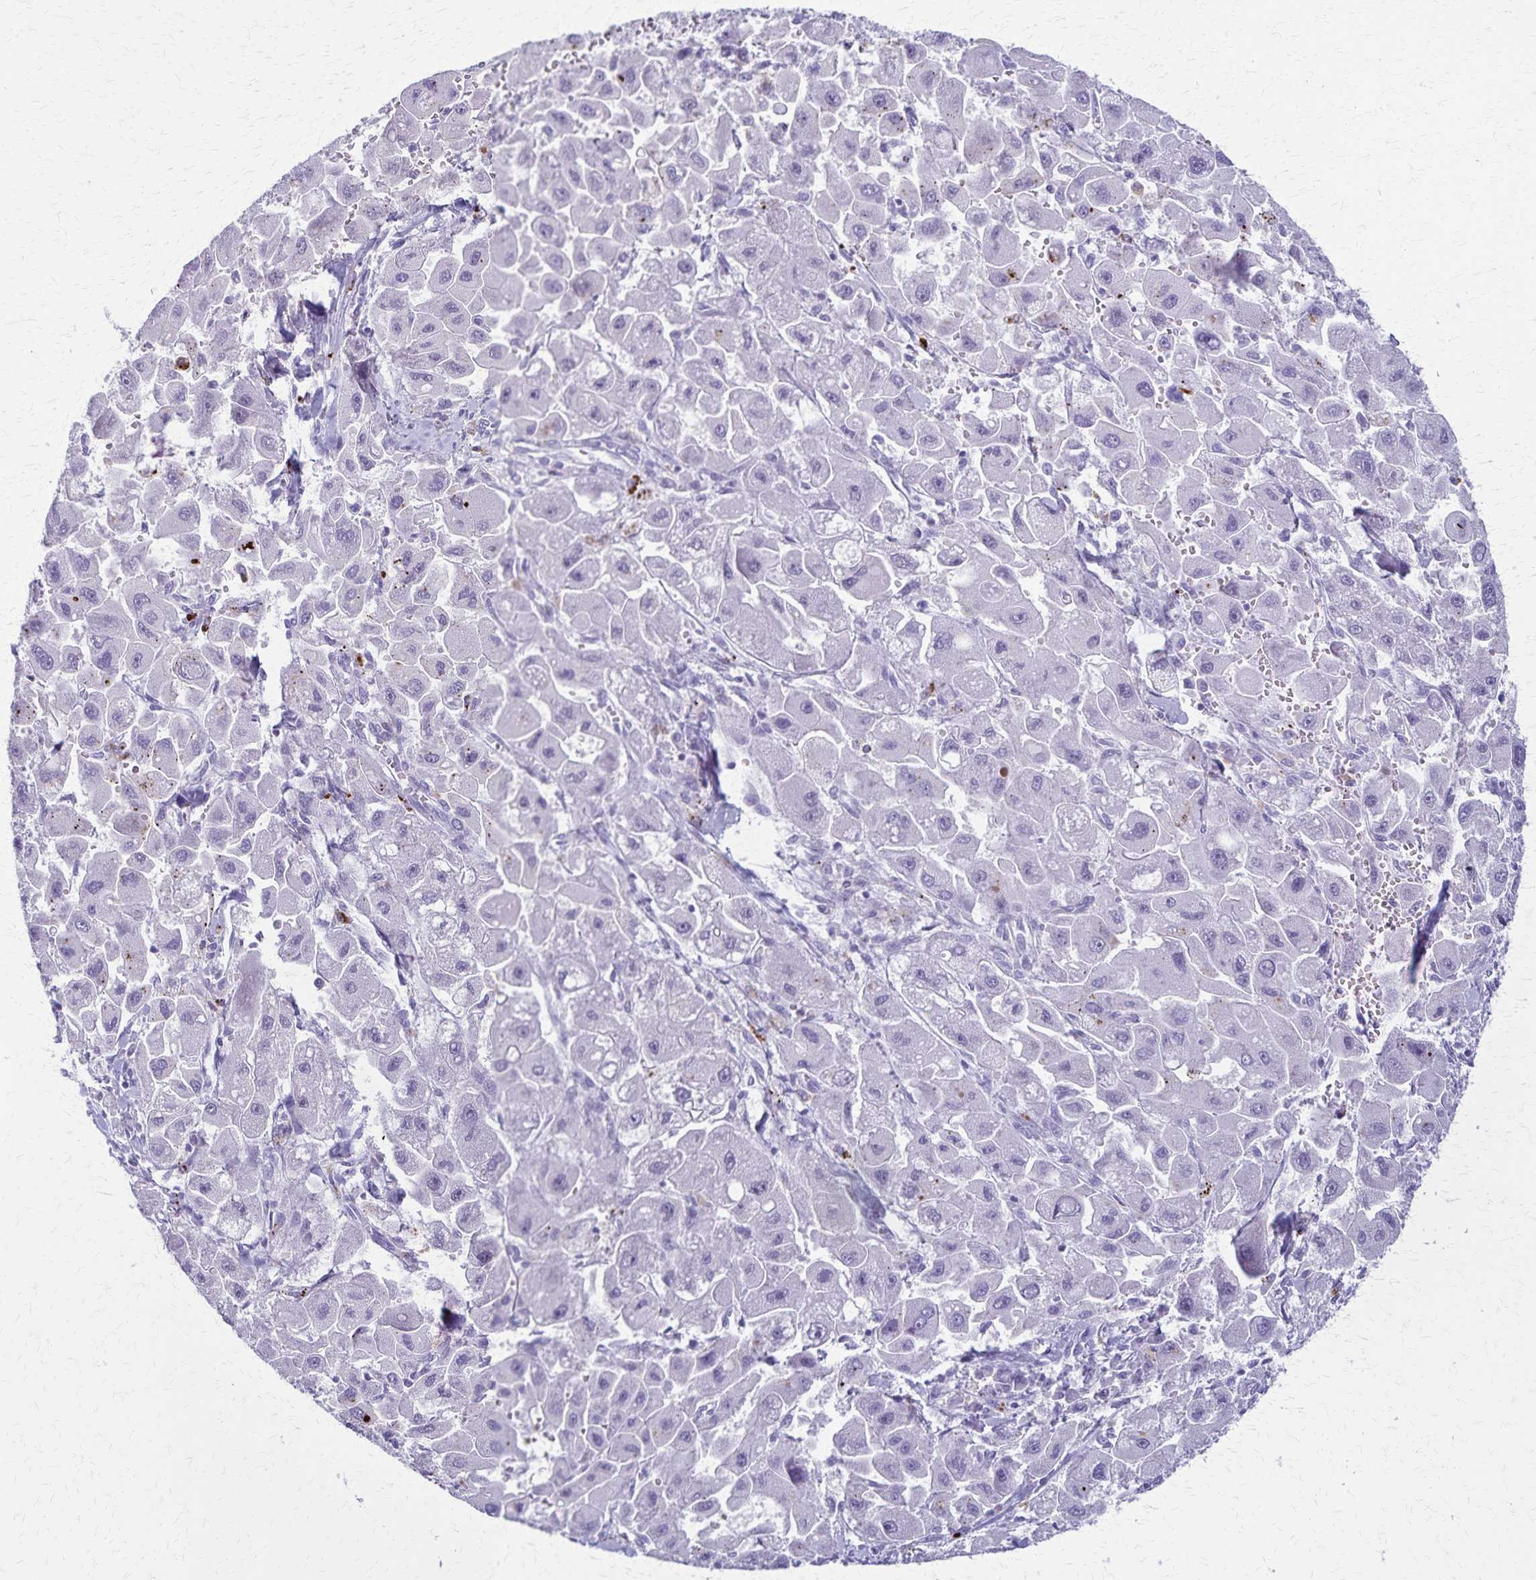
{"staining": {"intensity": "negative", "quantity": "none", "location": "none"}, "tissue": "liver cancer", "cell_type": "Tumor cells", "image_type": "cancer", "snomed": [{"axis": "morphology", "description": "Carcinoma, Hepatocellular, NOS"}, {"axis": "topography", "description": "Liver"}], "caption": "This micrograph is of hepatocellular carcinoma (liver) stained with IHC to label a protein in brown with the nuclei are counter-stained blue. There is no positivity in tumor cells. (DAB (3,3'-diaminobenzidine) IHC, high magnification).", "gene": "TMEM60", "patient": {"sex": "male", "age": 24}}